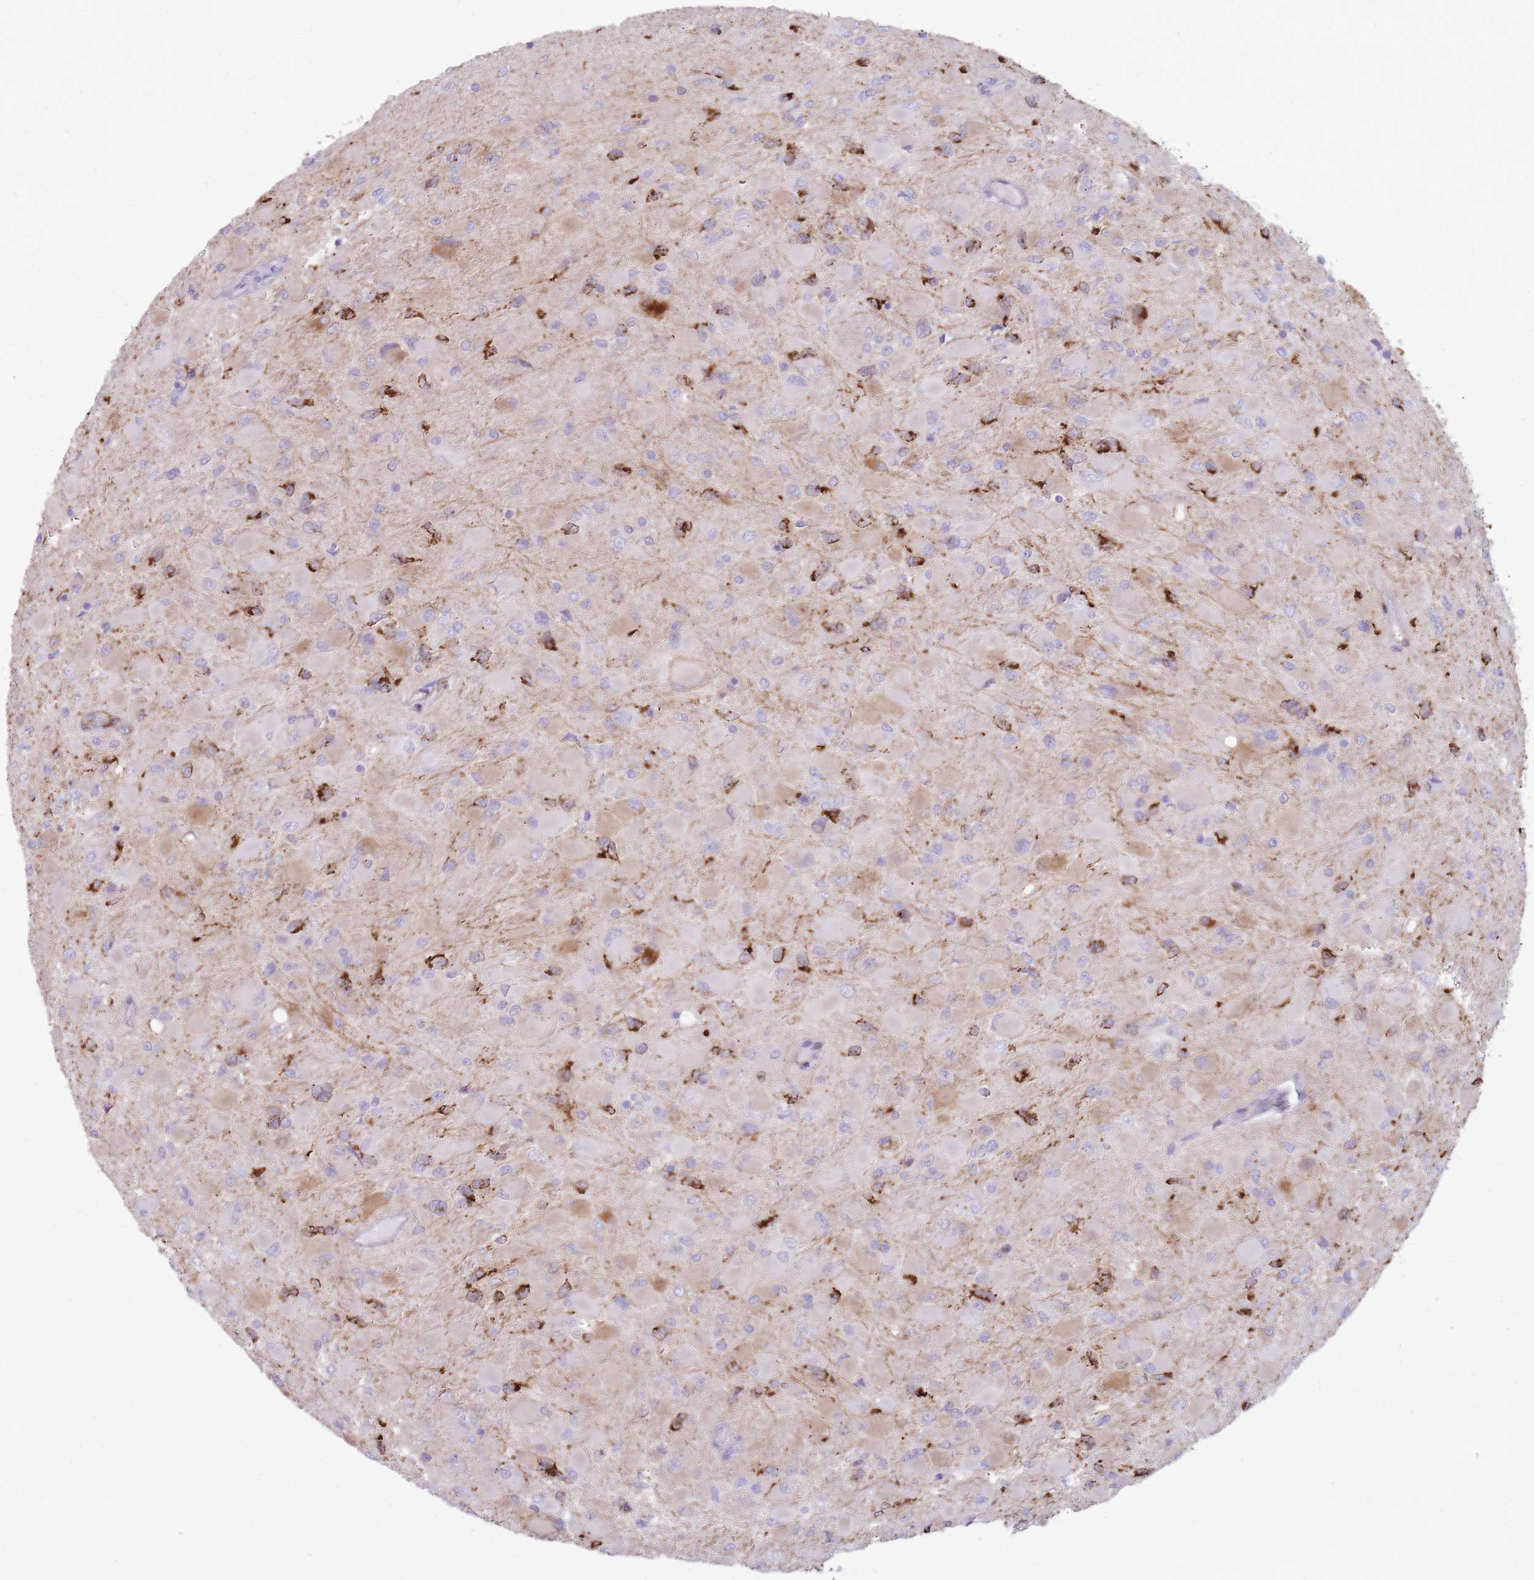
{"staining": {"intensity": "strong", "quantity": "<25%", "location": "cytoplasmic/membranous"}, "tissue": "glioma", "cell_type": "Tumor cells", "image_type": "cancer", "snomed": [{"axis": "morphology", "description": "Glioma, malignant, High grade"}, {"axis": "topography", "description": "Cerebral cortex"}], "caption": "This is an image of IHC staining of glioma, which shows strong positivity in the cytoplasmic/membranous of tumor cells.", "gene": "UTP14A", "patient": {"sex": "female", "age": 36}}